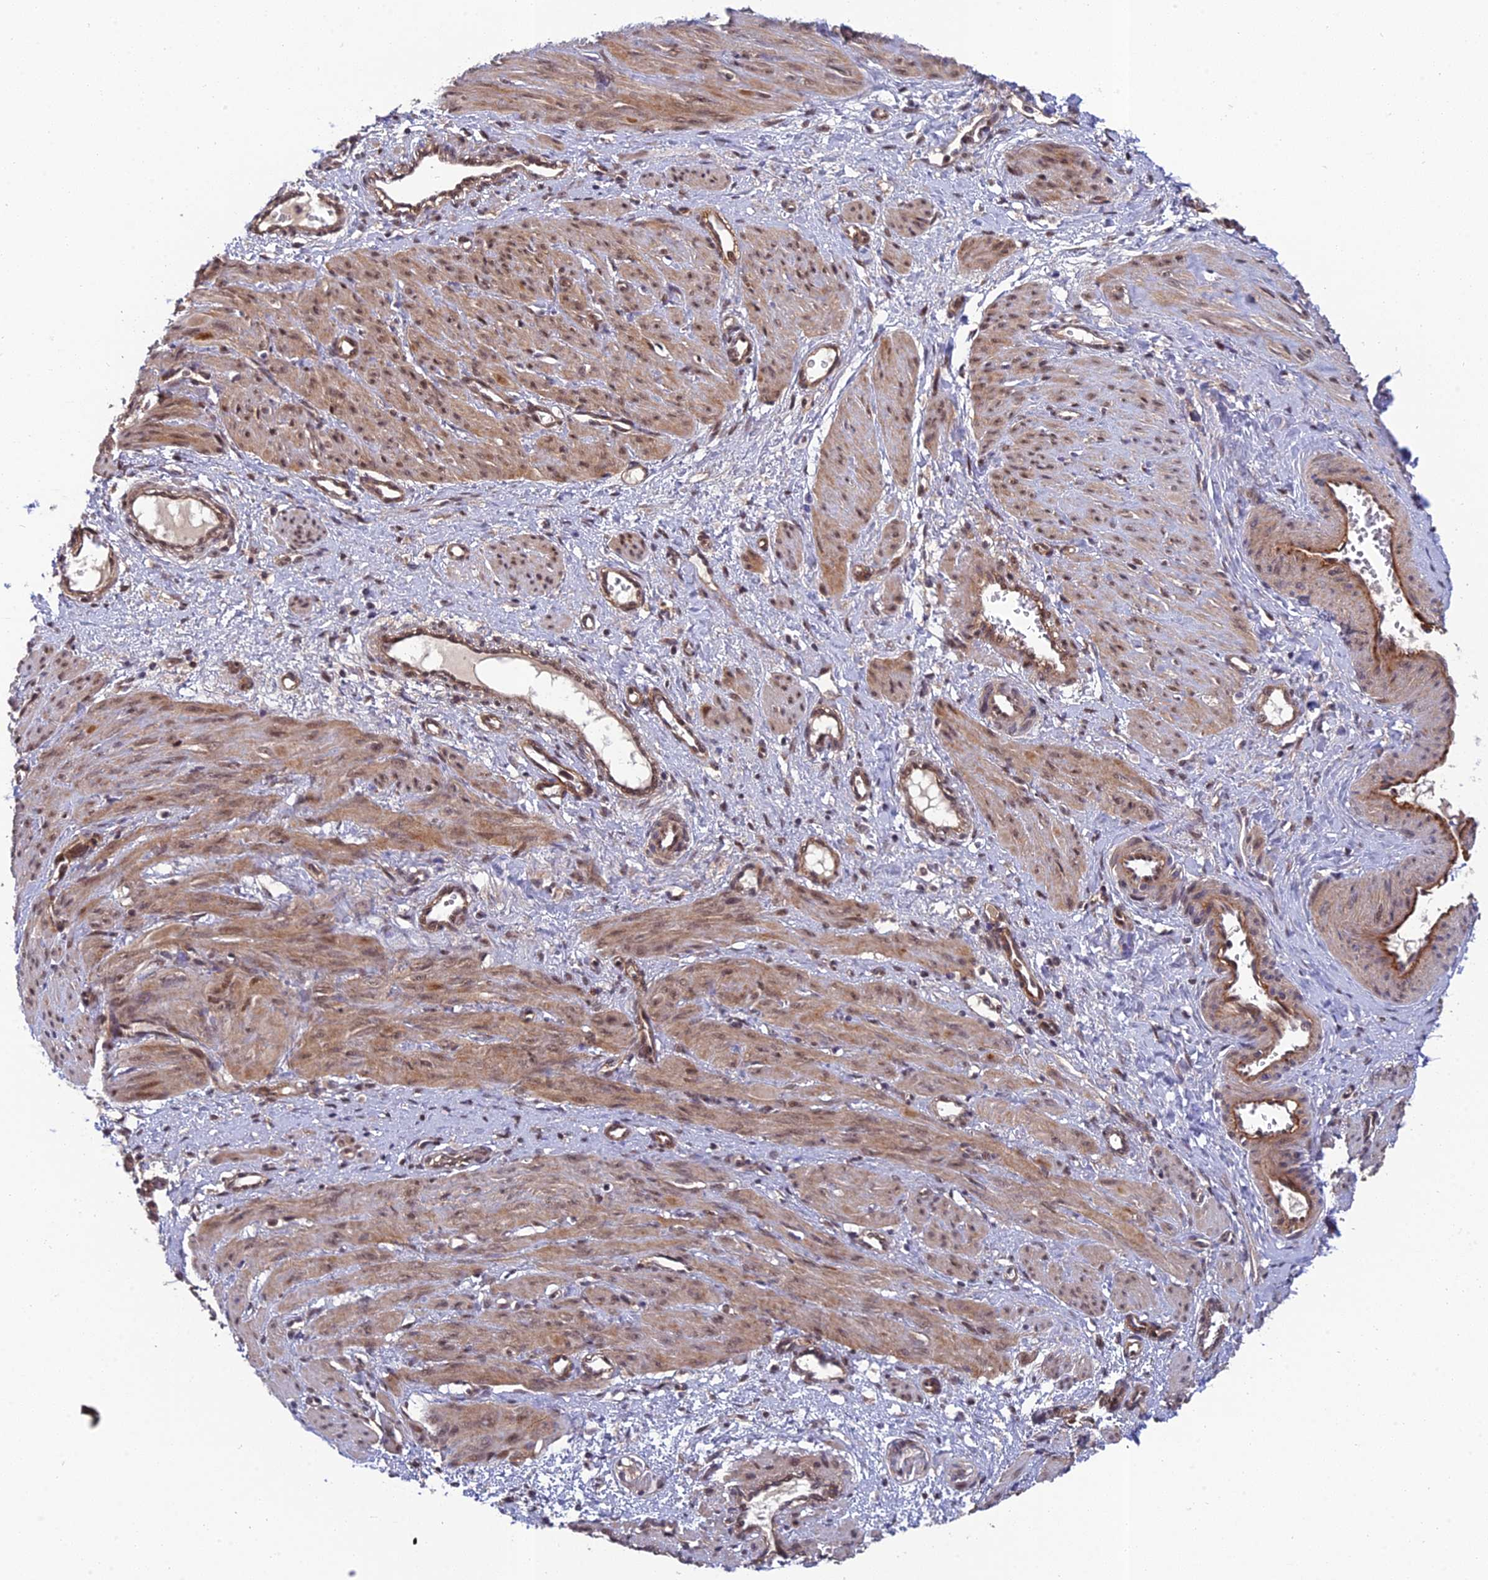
{"staining": {"intensity": "moderate", "quantity": ">75%", "location": "cytoplasmic/membranous,nuclear"}, "tissue": "smooth muscle", "cell_type": "Smooth muscle cells", "image_type": "normal", "snomed": [{"axis": "morphology", "description": "Normal tissue, NOS"}, {"axis": "topography", "description": "Endometrium"}], "caption": "Smooth muscle cells demonstrate medium levels of moderate cytoplasmic/membranous,nuclear positivity in approximately >75% of cells in benign human smooth muscle.", "gene": "REXO1", "patient": {"sex": "female", "age": 33}}